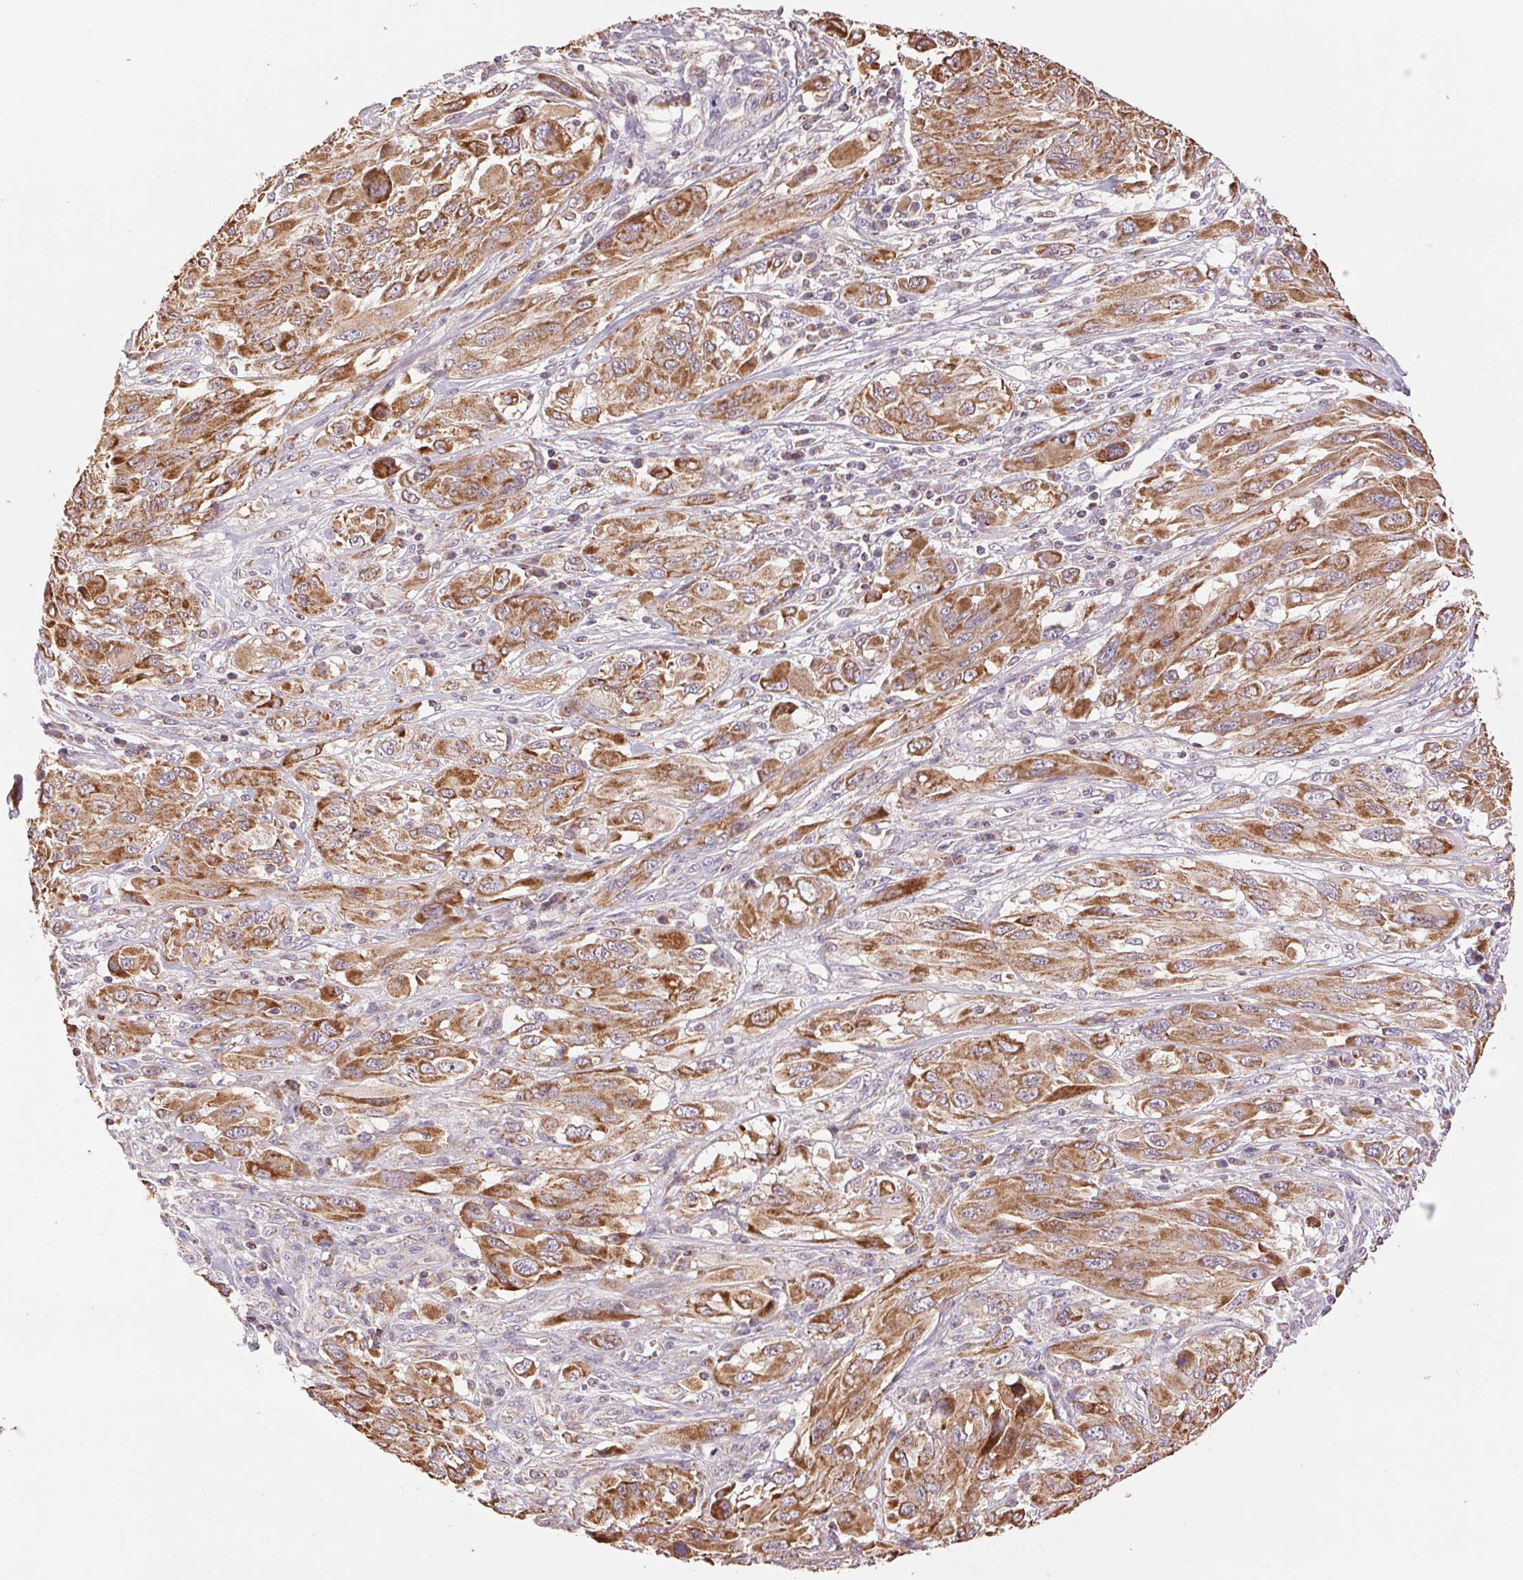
{"staining": {"intensity": "moderate", "quantity": ">75%", "location": "cytoplasmic/membranous"}, "tissue": "melanoma", "cell_type": "Tumor cells", "image_type": "cancer", "snomed": [{"axis": "morphology", "description": "Malignant melanoma, NOS"}, {"axis": "topography", "description": "Skin"}], "caption": "Malignant melanoma stained for a protein shows moderate cytoplasmic/membranous positivity in tumor cells.", "gene": "DGUOK", "patient": {"sex": "female", "age": 91}}